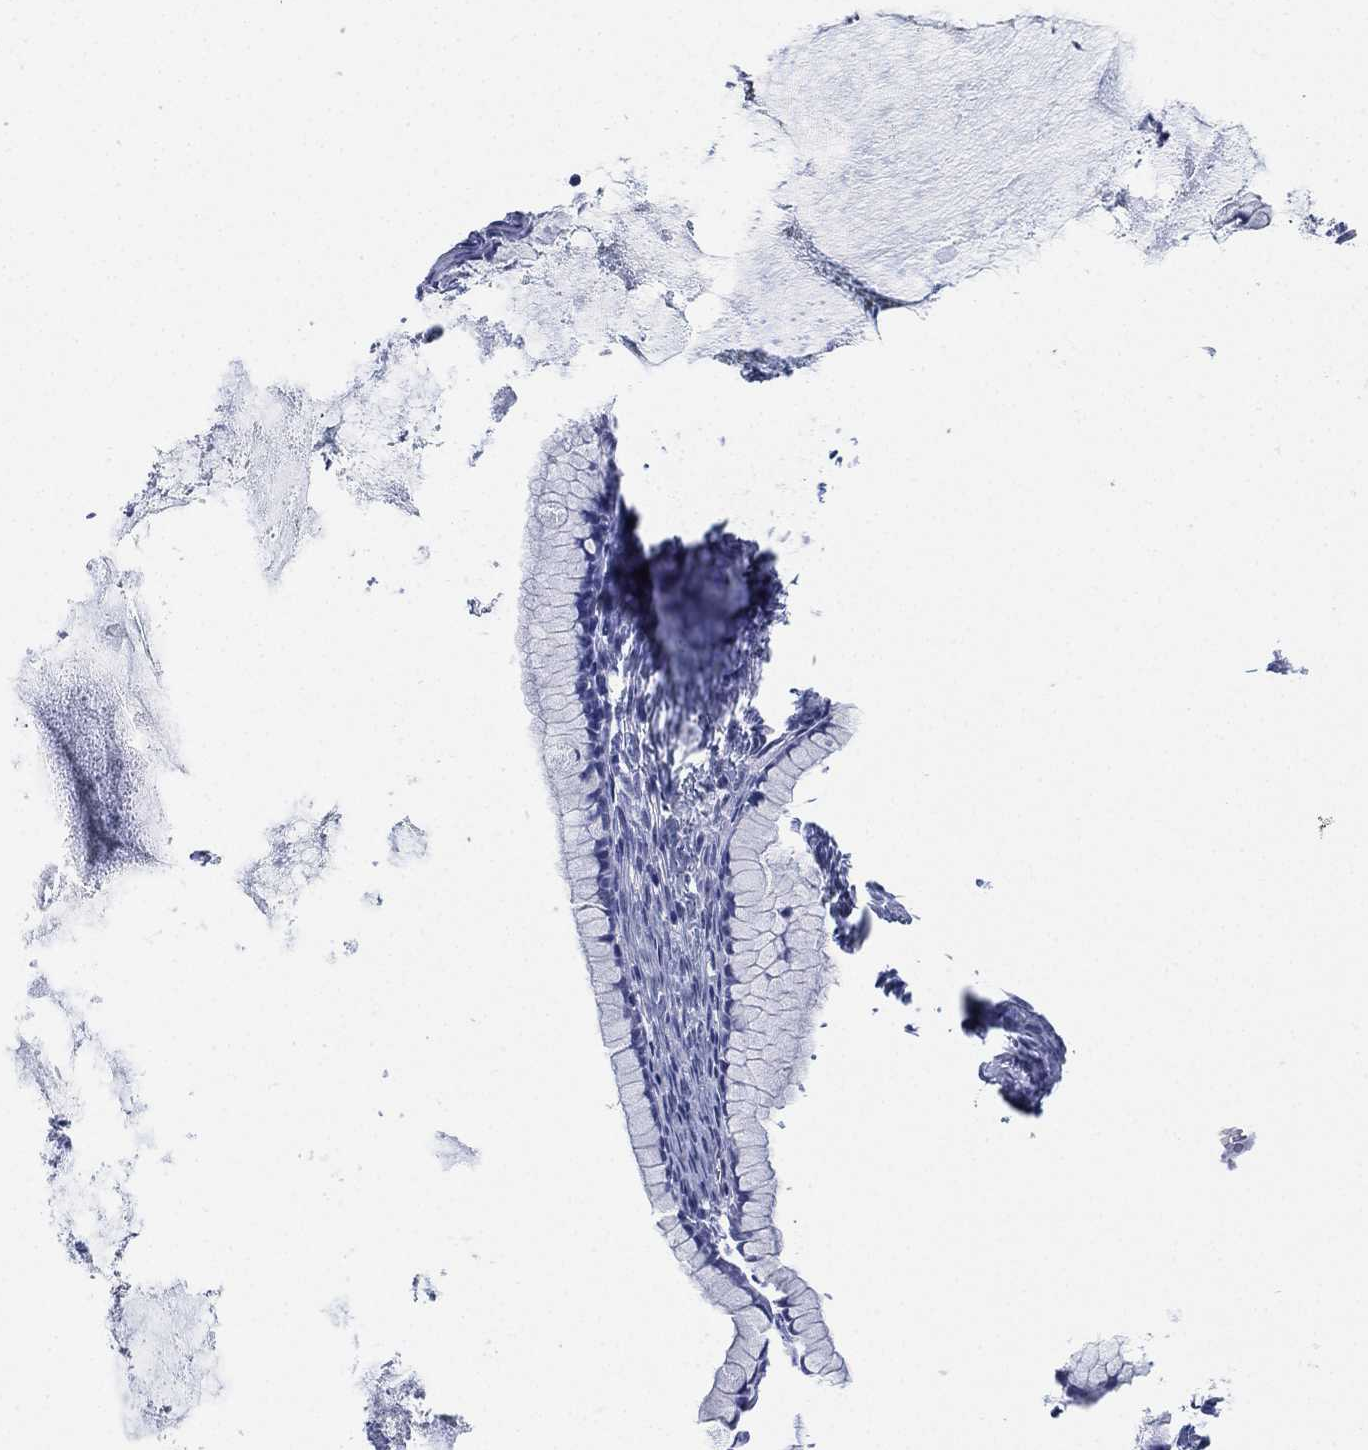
{"staining": {"intensity": "negative", "quantity": "none", "location": "none"}, "tissue": "ovarian cancer", "cell_type": "Tumor cells", "image_type": "cancer", "snomed": [{"axis": "morphology", "description": "Cystadenocarcinoma, mucinous, NOS"}, {"axis": "topography", "description": "Ovary"}], "caption": "Photomicrograph shows no protein expression in tumor cells of ovarian mucinous cystadenocarcinoma tissue.", "gene": "IYD", "patient": {"sex": "female", "age": 41}}